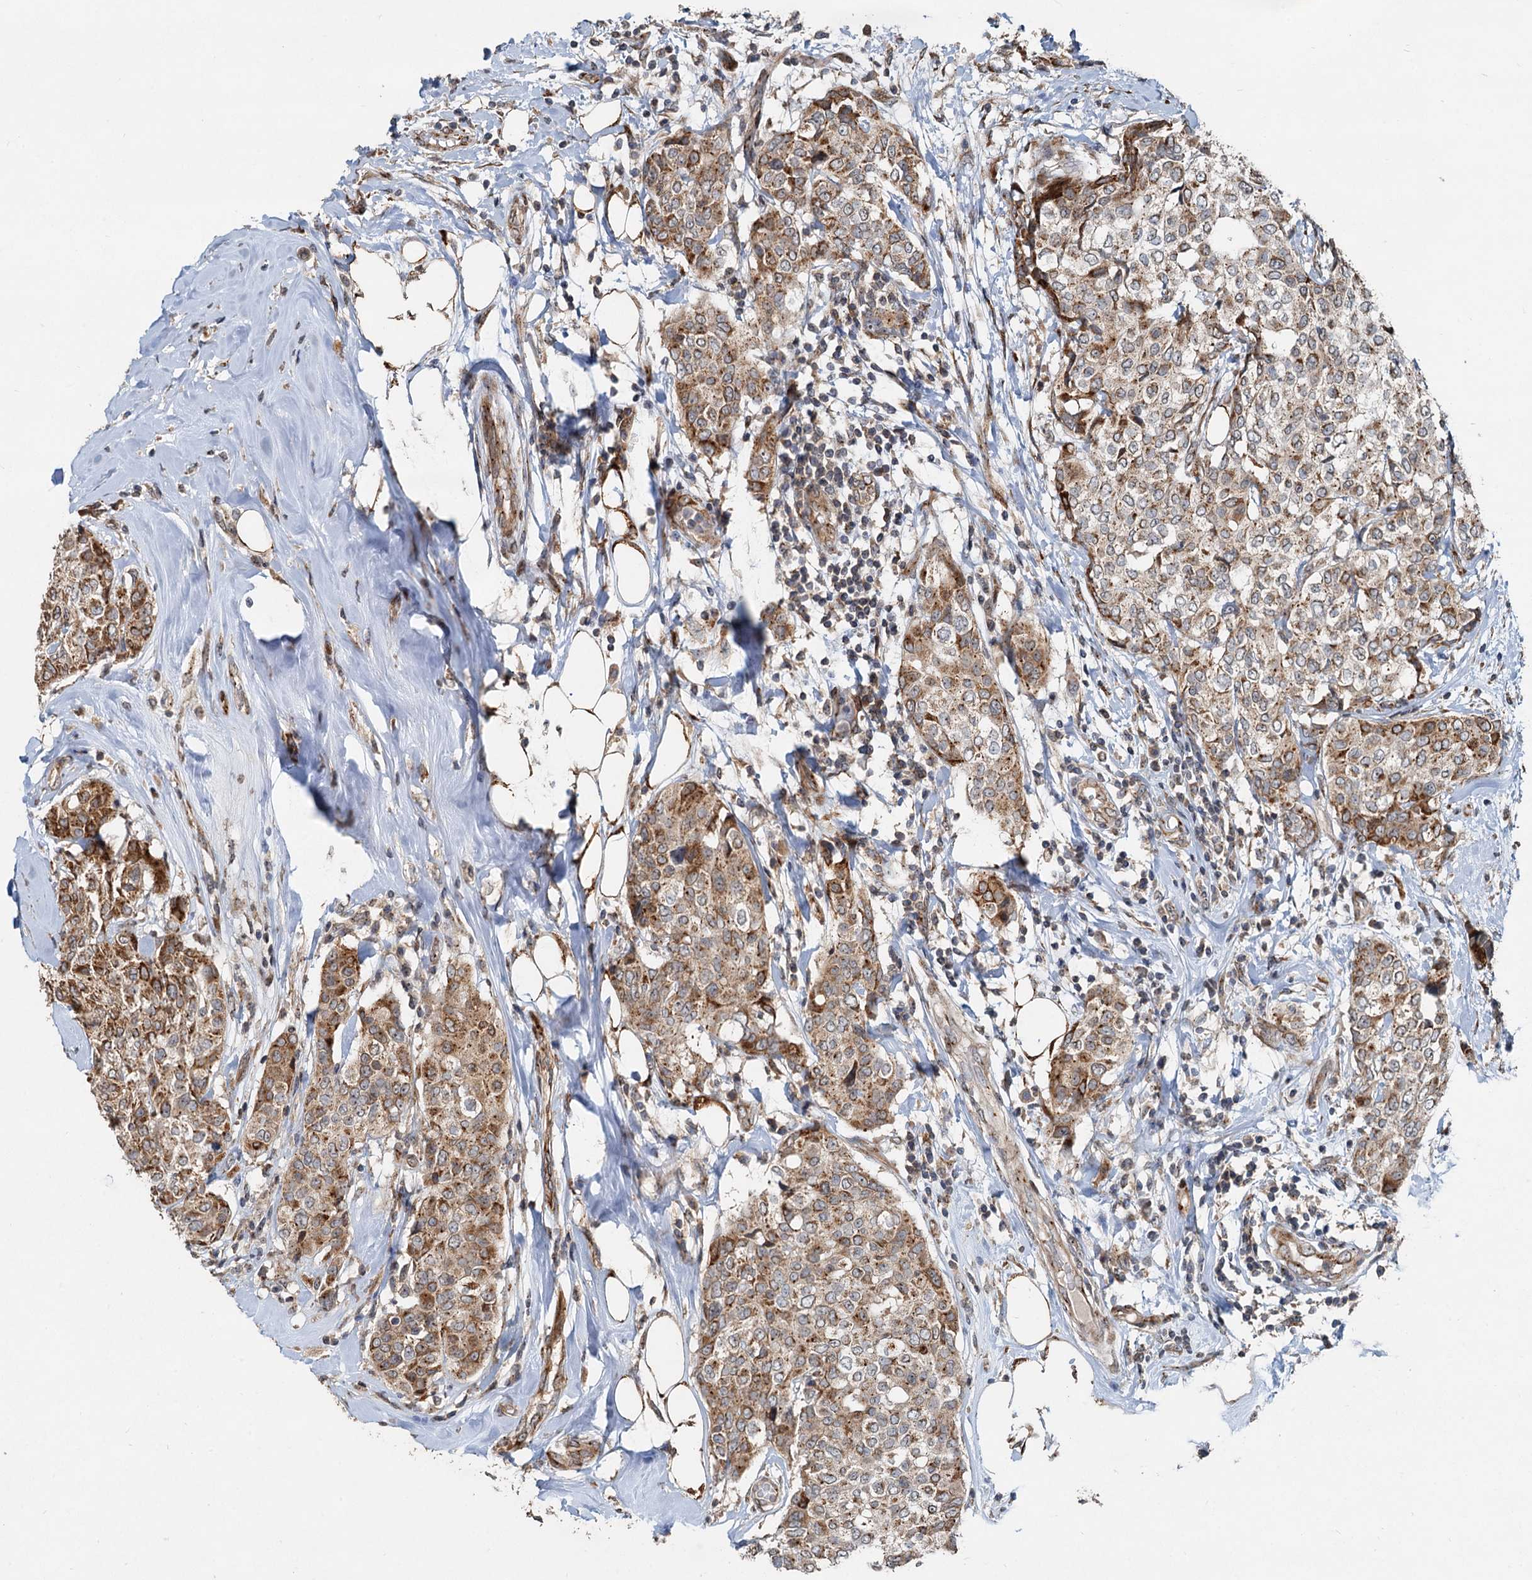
{"staining": {"intensity": "moderate", "quantity": ">75%", "location": "cytoplasmic/membranous"}, "tissue": "breast cancer", "cell_type": "Tumor cells", "image_type": "cancer", "snomed": [{"axis": "morphology", "description": "Lobular carcinoma"}, {"axis": "topography", "description": "Breast"}], "caption": "There is medium levels of moderate cytoplasmic/membranous staining in tumor cells of breast lobular carcinoma, as demonstrated by immunohistochemical staining (brown color).", "gene": "CEP68", "patient": {"sex": "female", "age": 51}}